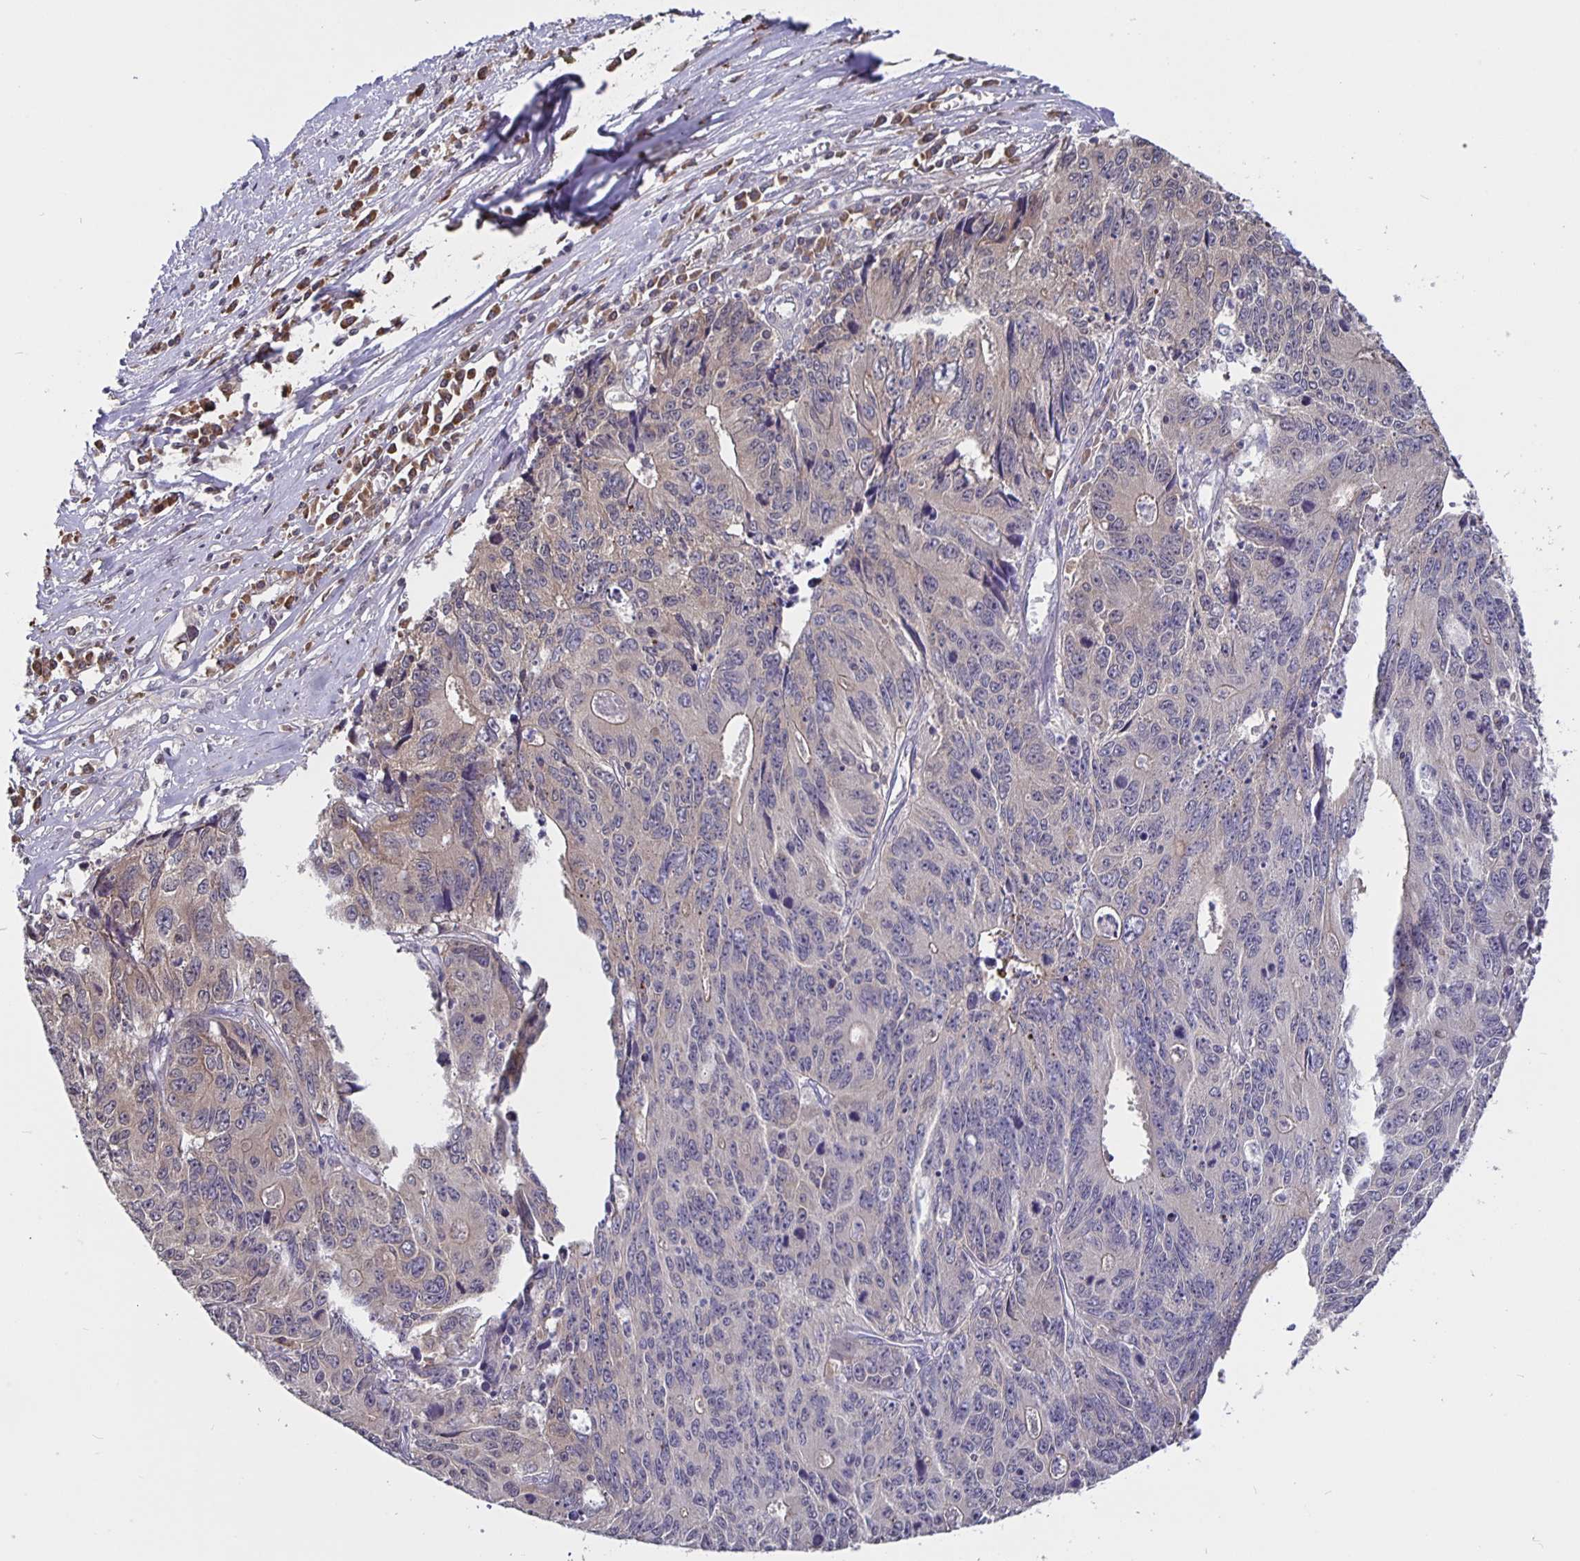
{"staining": {"intensity": "weak", "quantity": "<25%", "location": "cytoplasmic/membranous"}, "tissue": "liver cancer", "cell_type": "Tumor cells", "image_type": "cancer", "snomed": [{"axis": "morphology", "description": "Cholangiocarcinoma"}, {"axis": "topography", "description": "Liver"}], "caption": "The micrograph displays no staining of tumor cells in liver cholangiocarcinoma.", "gene": "FEM1C", "patient": {"sex": "male", "age": 65}}